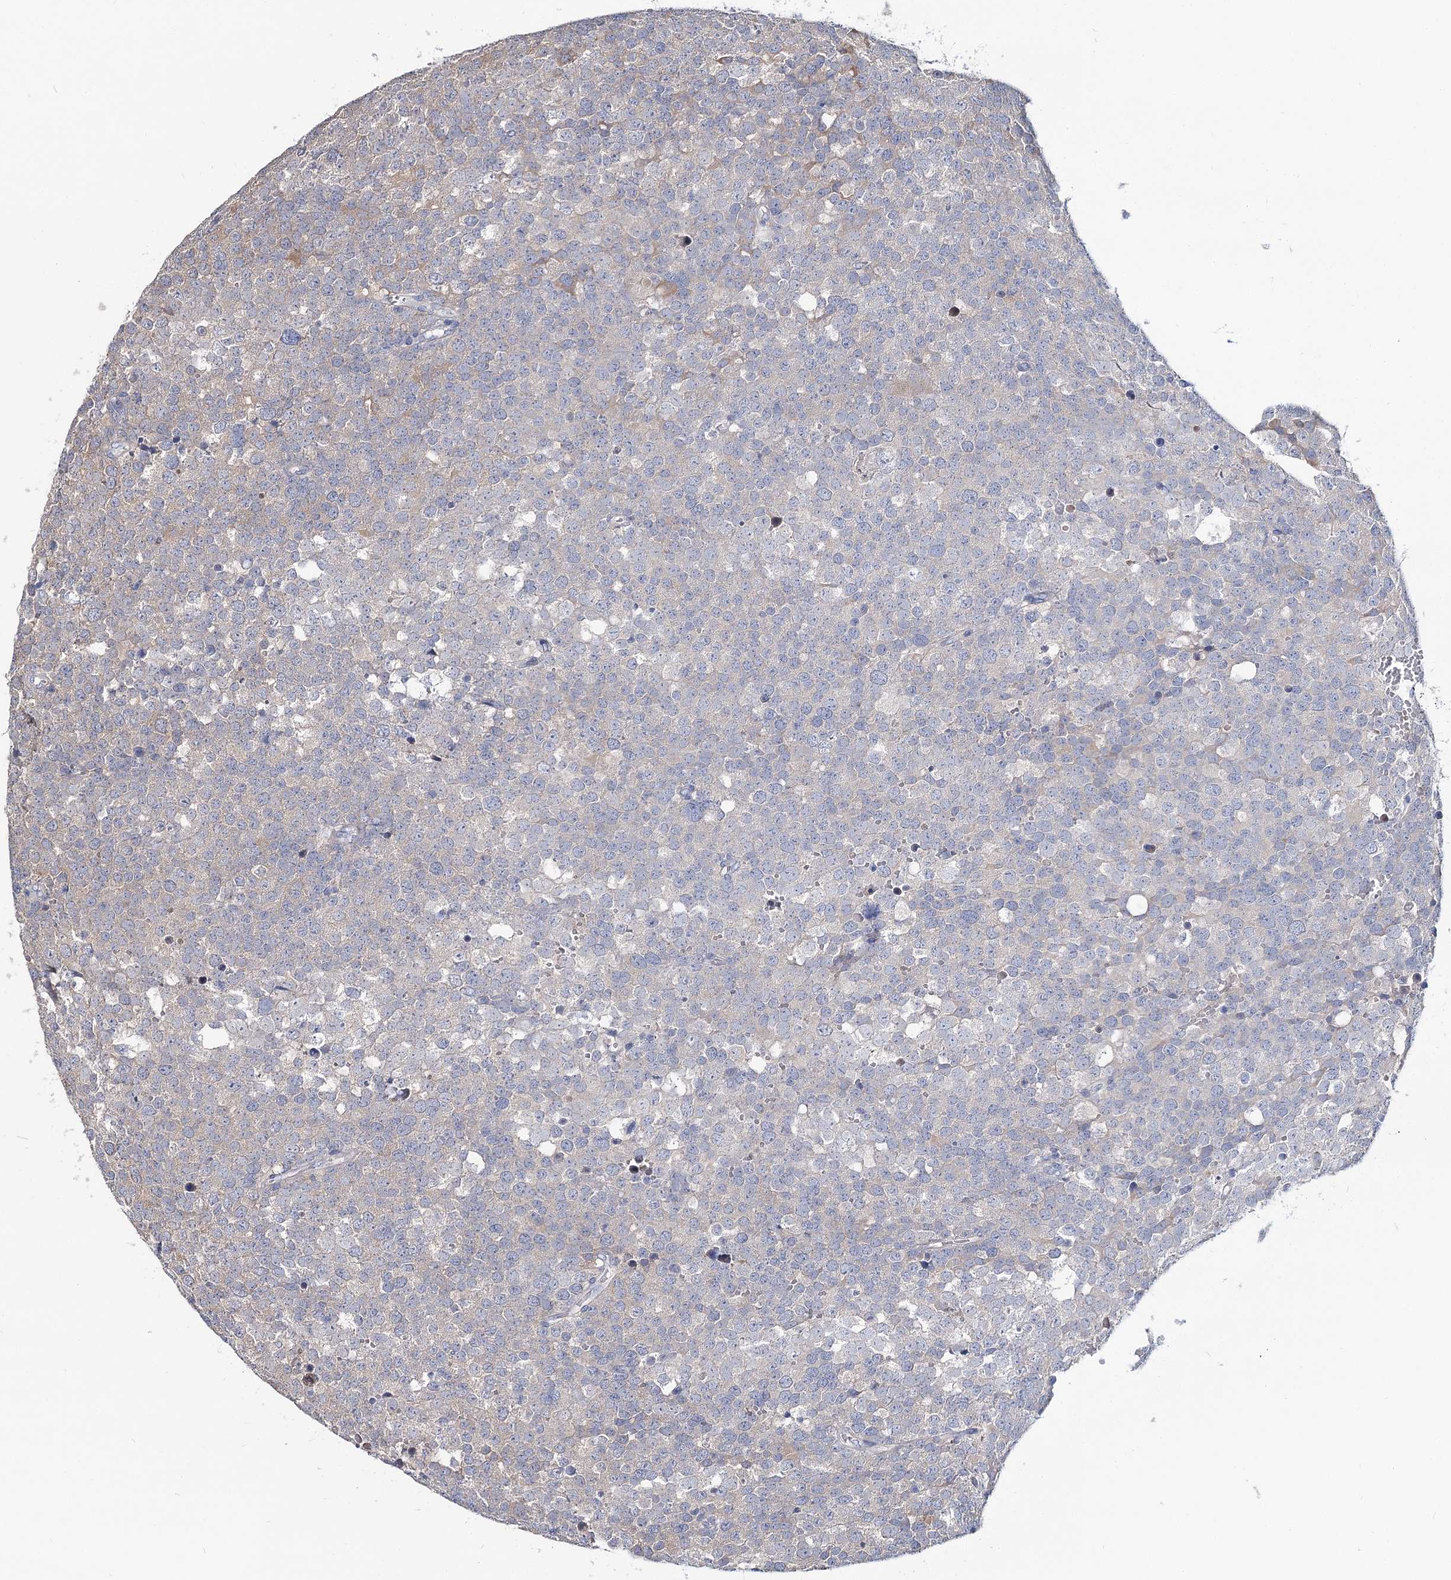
{"staining": {"intensity": "negative", "quantity": "none", "location": "none"}, "tissue": "testis cancer", "cell_type": "Tumor cells", "image_type": "cancer", "snomed": [{"axis": "morphology", "description": "Seminoma, NOS"}, {"axis": "topography", "description": "Testis"}], "caption": "This photomicrograph is of seminoma (testis) stained with immunohistochemistry (IHC) to label a protein in brown with the nuclei are counter-stained blue. There is no expression in tumor cells.", "gene": "UGP2", "patient": {"sex": "male", "age": 71}}